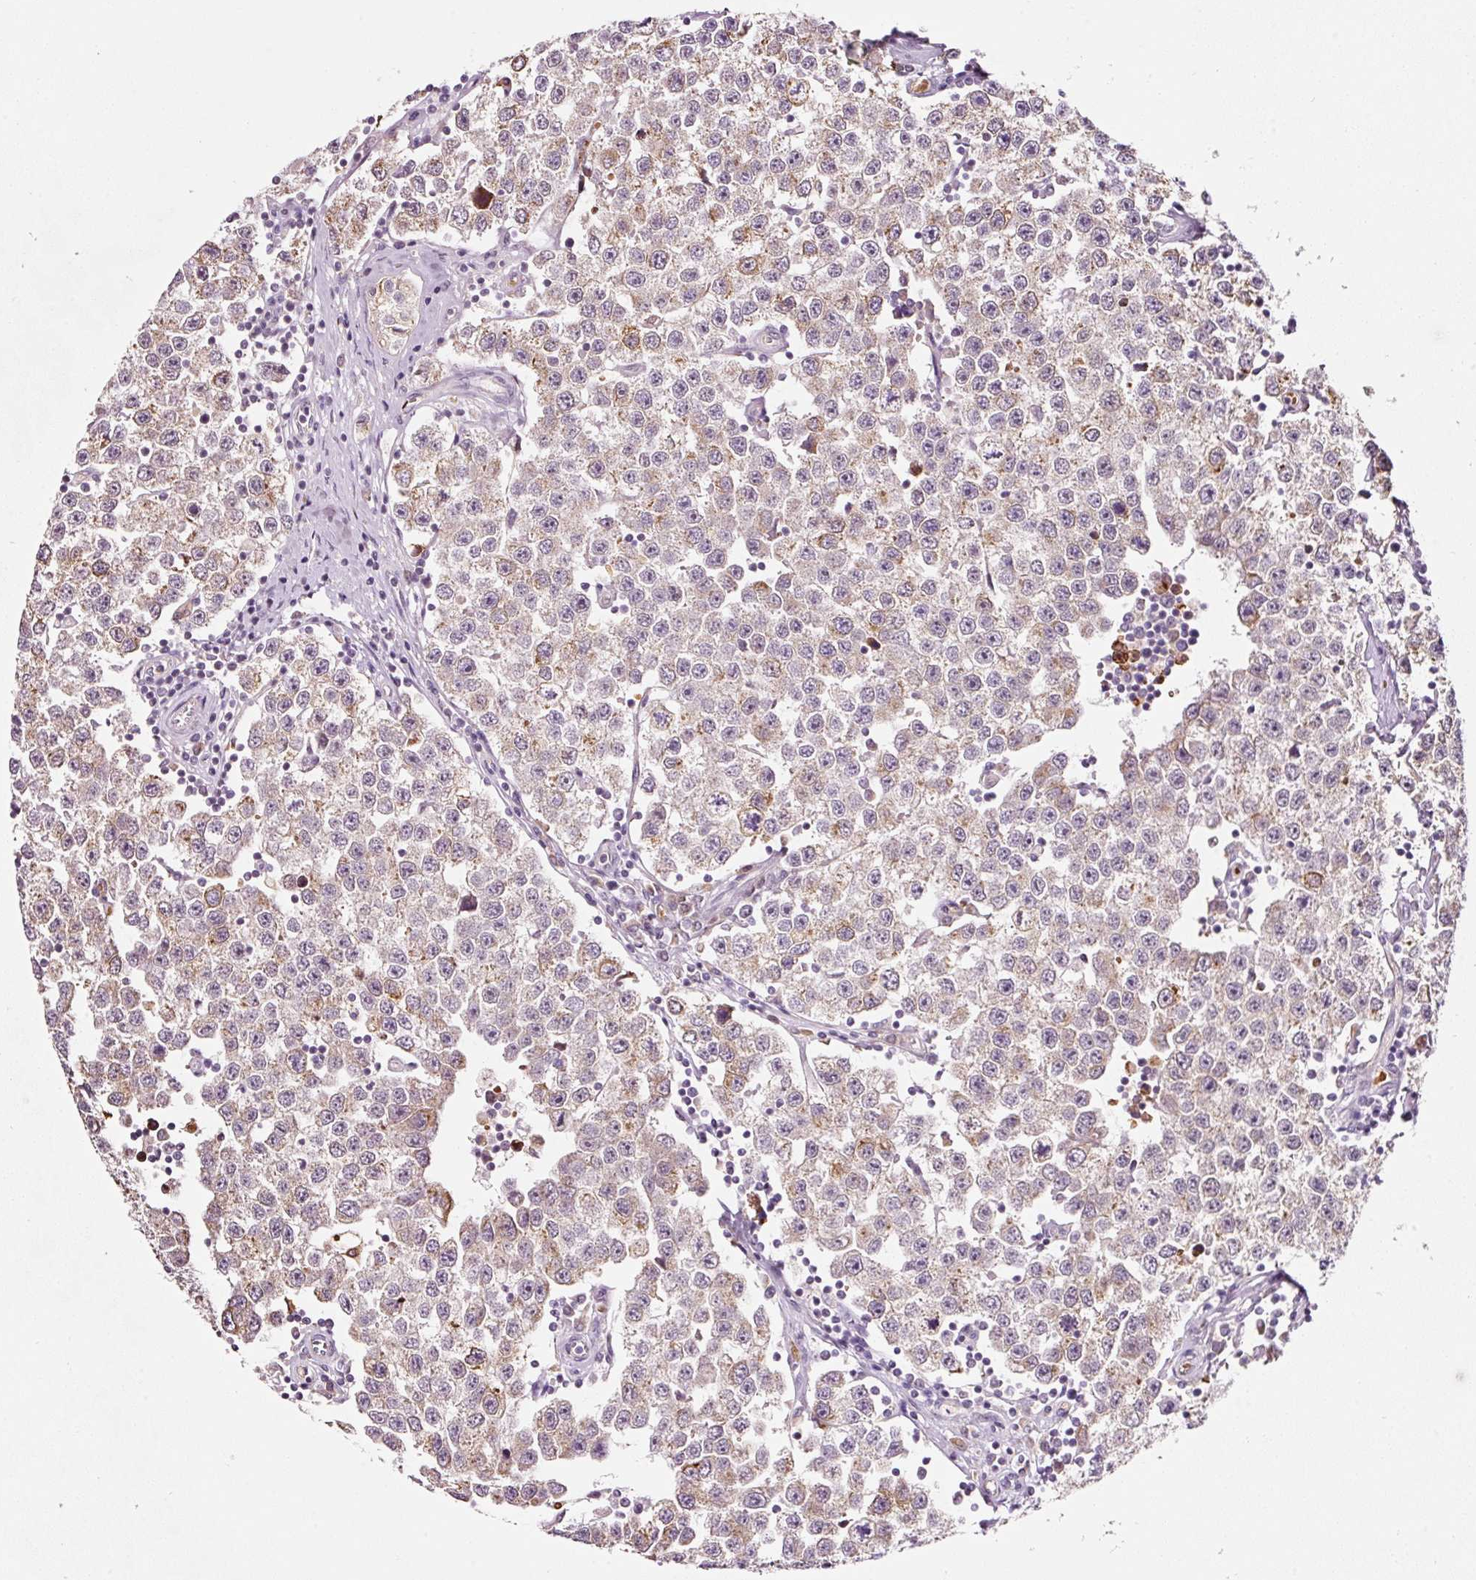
{"staining": {"intensity": "weak", "quantity": ">75%", "location": "cytoplasmic/membranous"}, "tissue": "testis cancer", "cell_type": "Tumor cells", "image_type": "cancer", "snomed": [{"axis": "morphology", "description": "Seminoma, NOS"}, {"axis": "topography", "description": "Testis"}], "caption": "Immunohistochemical staining of seminoma (testis) demonstrates low levels of weak cytoplasmic/membranous protein expression in about >75% of tumor cells.", "gene": "ZNF460", "patient": {"sex": "male", "age": 34}}